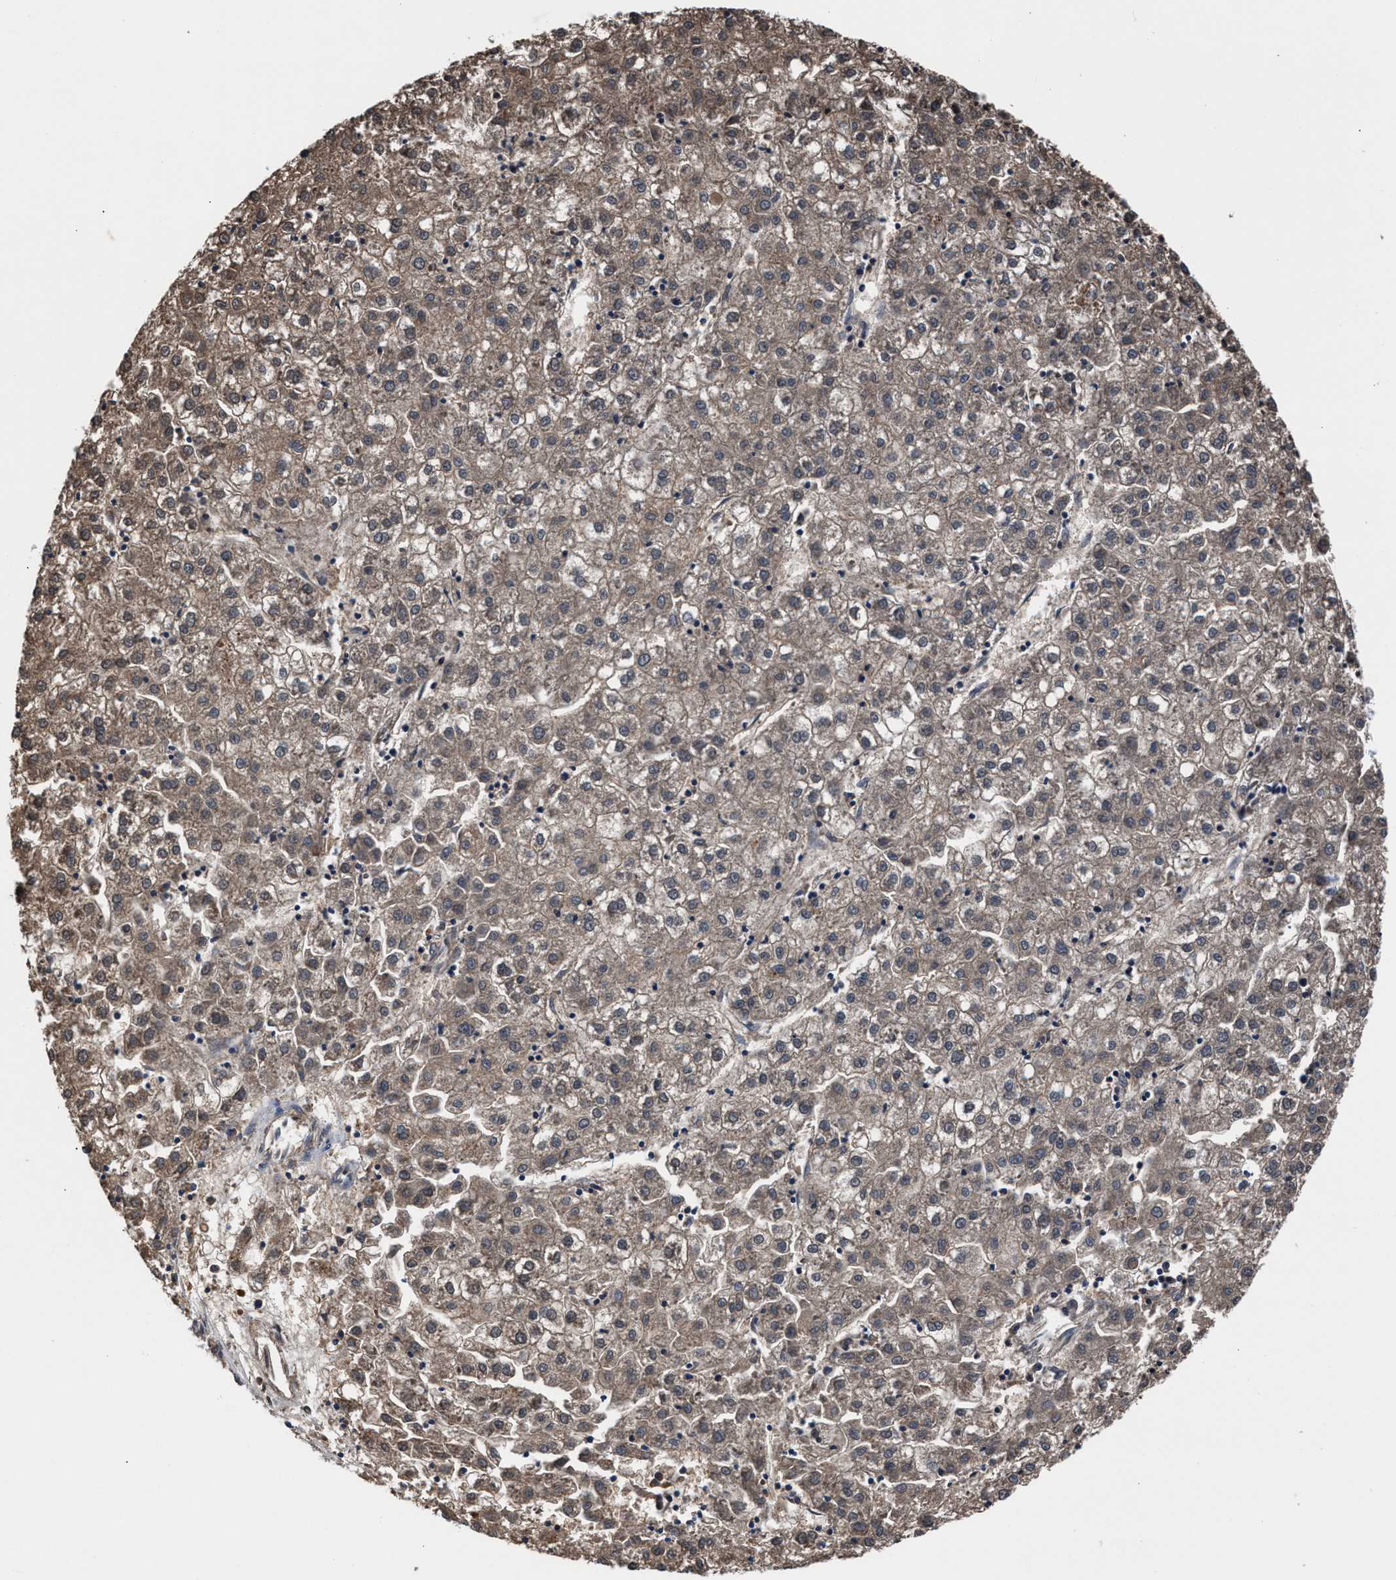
{"staining": {"intensity": "weak", "quantity": ">75%", "location": "cytoplasmic/membranous"}, "tissue": "liver cancer", "cell_type": "Tumor cells", "image_type": "cancer", "snomed": [{"axis": "morphology", "description": "Carcinoma, Hepatocellular, NOS"}, {"axis": "topography", "description": "Liver"}], "caption": "The histopathology image shows immunohistochemical staining of hepatocellular carcinoma (liver). There is weak cytoplasmic/membranous expression is present in about >75% of tumor cells.", "gene": "GSTM1", "patient": {"sex": "male", "age": 72}}